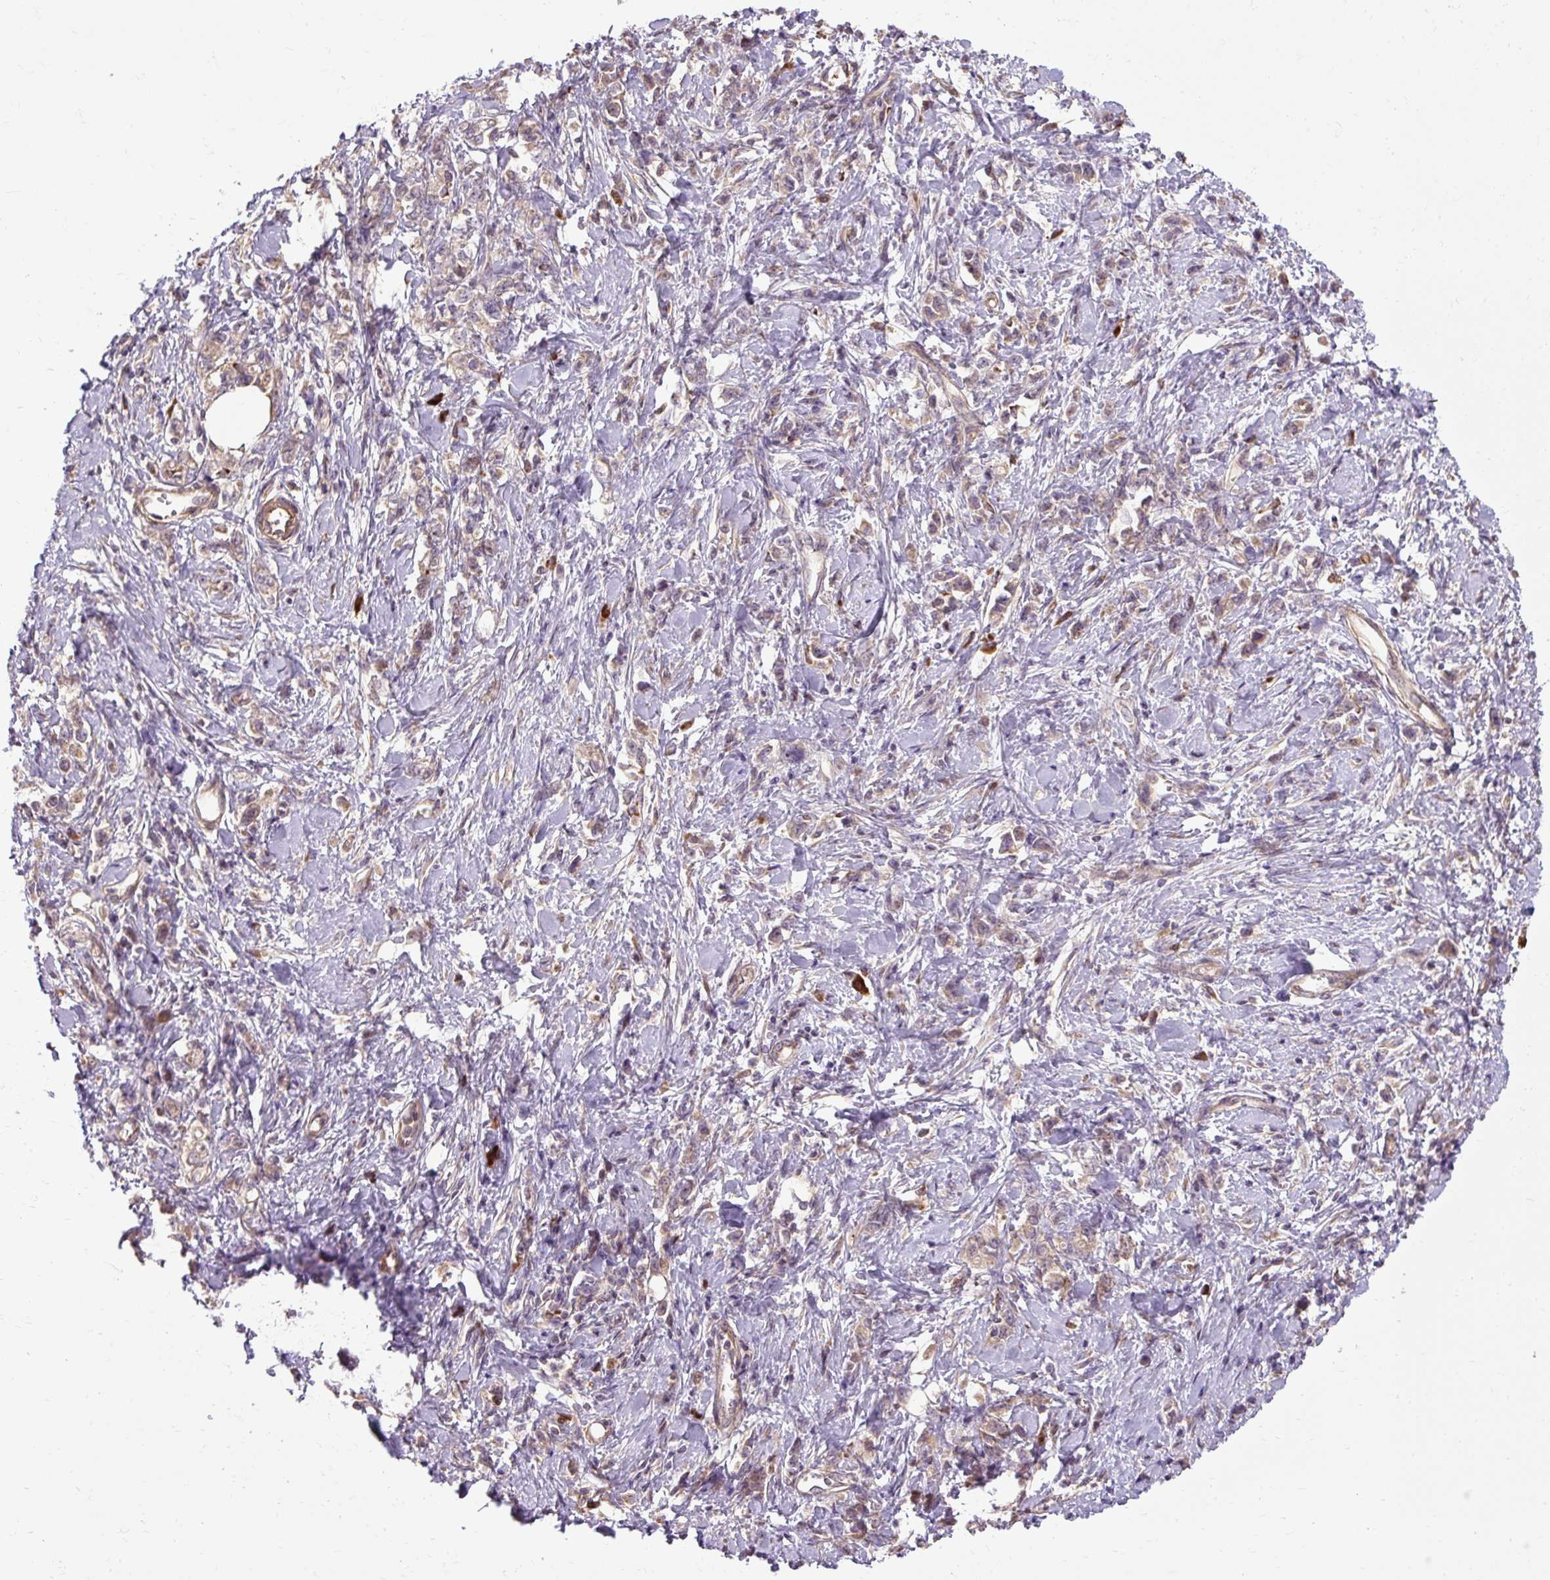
{"staining": {"intensity": "weak", "quantity": ">75%", "location": "cytoplasmic/membranous"}, "tissue": "stomach cancer", "cell_type": "Tumor cells", "image_type": "cancer", "snomed": [{"axis": "morphology", "description": "Adenocarcinoma, NOS"}, {"axis": "topography", "description": "Stomach"}], "caption": "A photomicrograph of human stomach cancer (adenocarcinoma) stained for a protein displays weak cytoplasmic/membranous brown staining in tumor cells.", "gene": "FLRT1", "patient": {"sex": "female", "age": 76}}